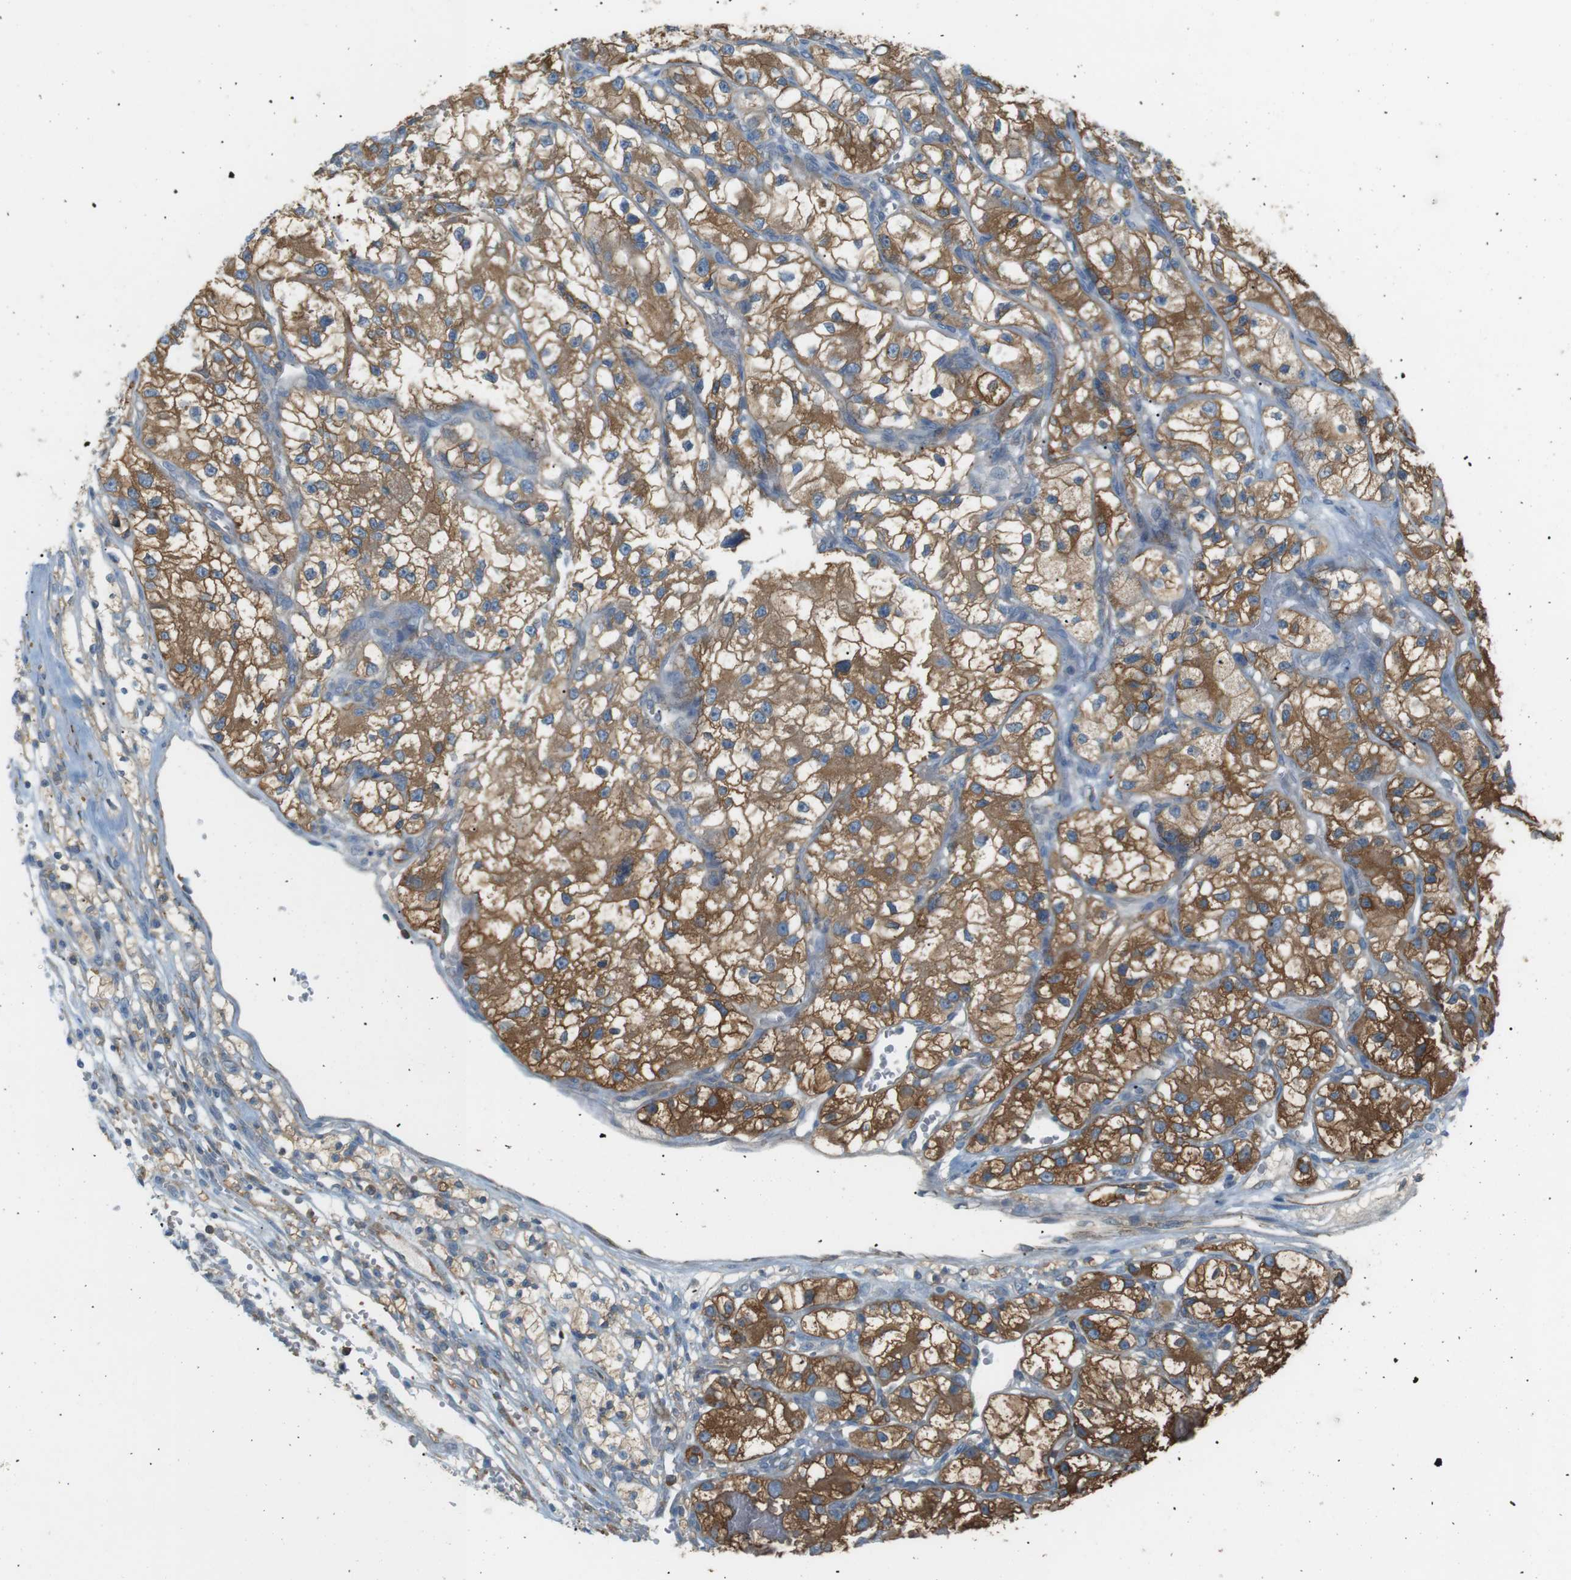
{"staining": {"intensity": "strong", "quantity": "25%-75%", "location": "cytoplasmic/membranous"}, "tissue": "renal cancer", "cell_type": "Tumor cells", "image_type": "cancer", "snomed": [{"axis": "morphology", "description": "Adenocarcinoma, NOS"}, {"axis": "topography", "description": "Kidney"}], "caption": "IHC staining of renal cancer, which reveals high levels of strong cytoplasmic/membranous expression in about 25%-75% of tumor cells indicating strong cytoplasmic/membranous protein positivity. The staining was performed using DAB (3,3'-diaminobenzidine) (brown) for protein detection and nuclei were counterstained in hematoxylin (blue).", "gene": "PEPD", "patient": {"sex": "female", "age": 57}}